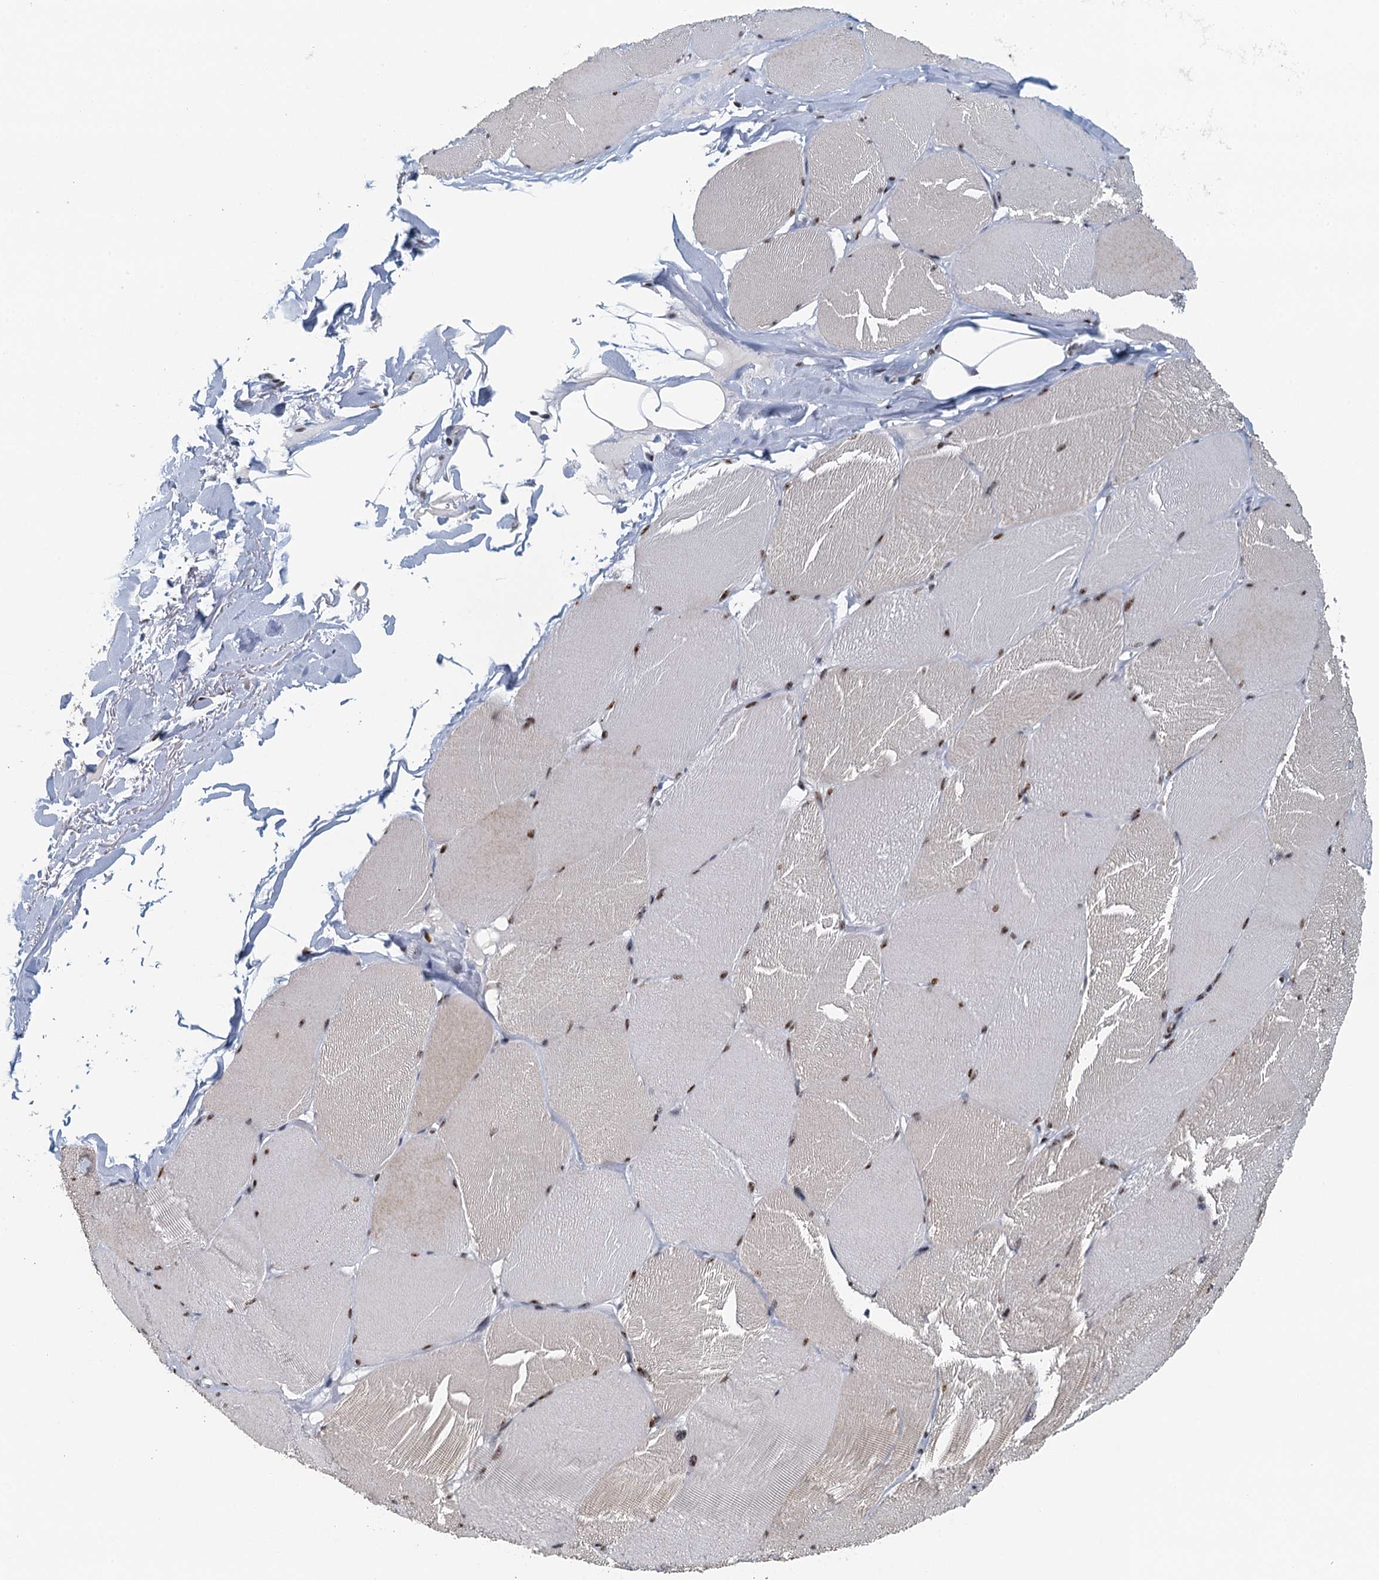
{"staining": {"intensity": "moderate", "quantity": "25%-75%", "location": "nuclear"}, "tissue": "skeletal muscle", "cell_type": "Myocytes", "image_type": "normal", "snomed": [{"axis": "morphology", "description": "Normal tissue, NOS"}, {"axis": "topography", "description": "Skin"}, {"axis": "topography", "description": "Skeletal muscle"}], "caption": "Skeletal muscle stained with DAB immunohistochemistry (IHC) exhibits medium levels of moderate nuclear staining in approximately 25%-75% of myocytes.", "gene": "TTLL9", "patient": {"sex": "male", "age": 83}}